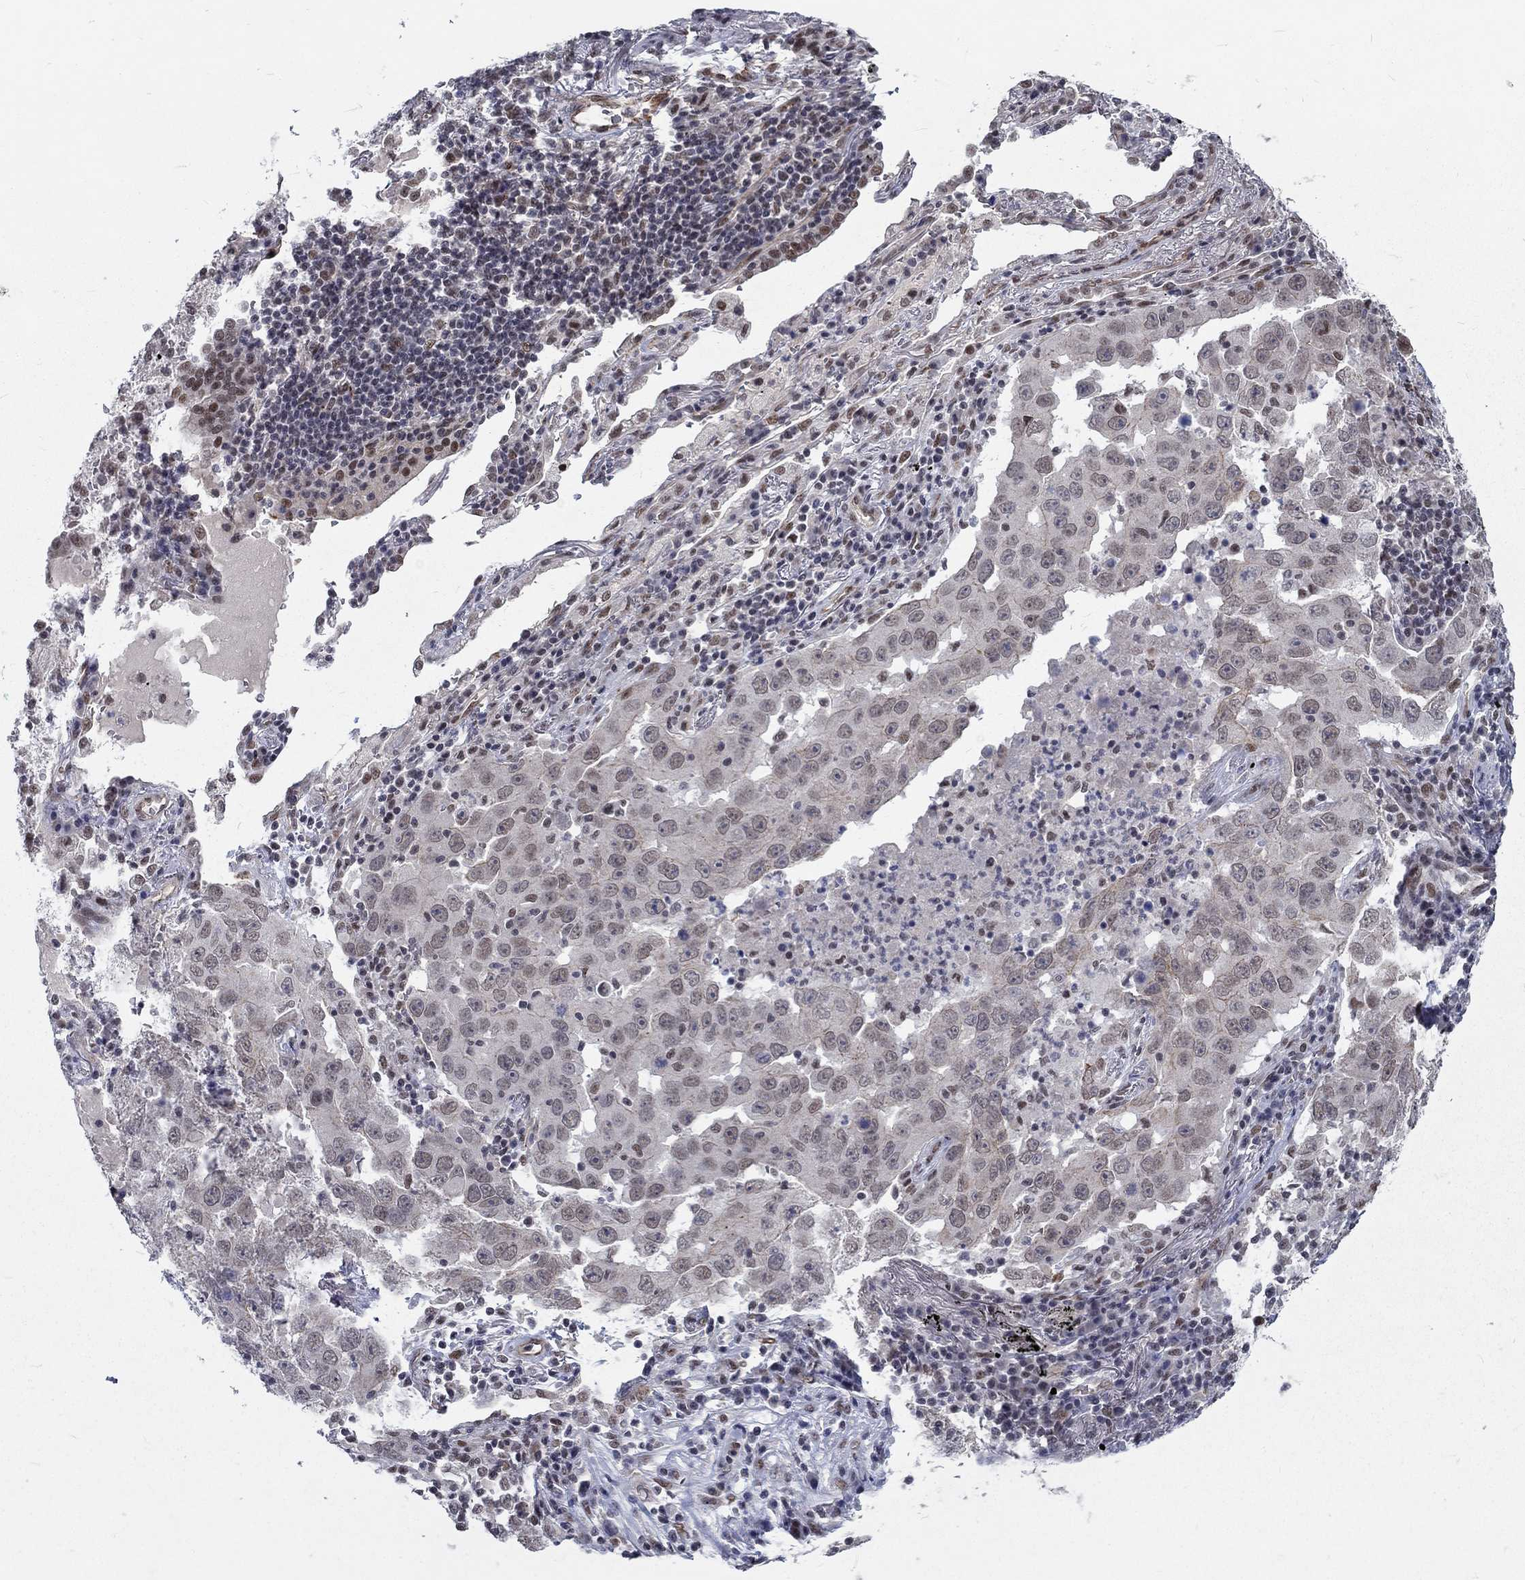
{"staining": {"intensity": "negative", "quantity": "none", "location": "none"}, "tissue": "lung cancer", "cell_type": "Tumor cells", "image_type": "cancer", "snomed": [{"axis": "morphology", "description": "Adenocarcinoma, NOS"}, {"axis": "topography", "description": "Lung"}], "caption": "Tumor cells show no significant protein staining in lung cancer (adenocarcinoma).", "gene": "ZBED1", "patient": {"sex": "male", "age": 73}}